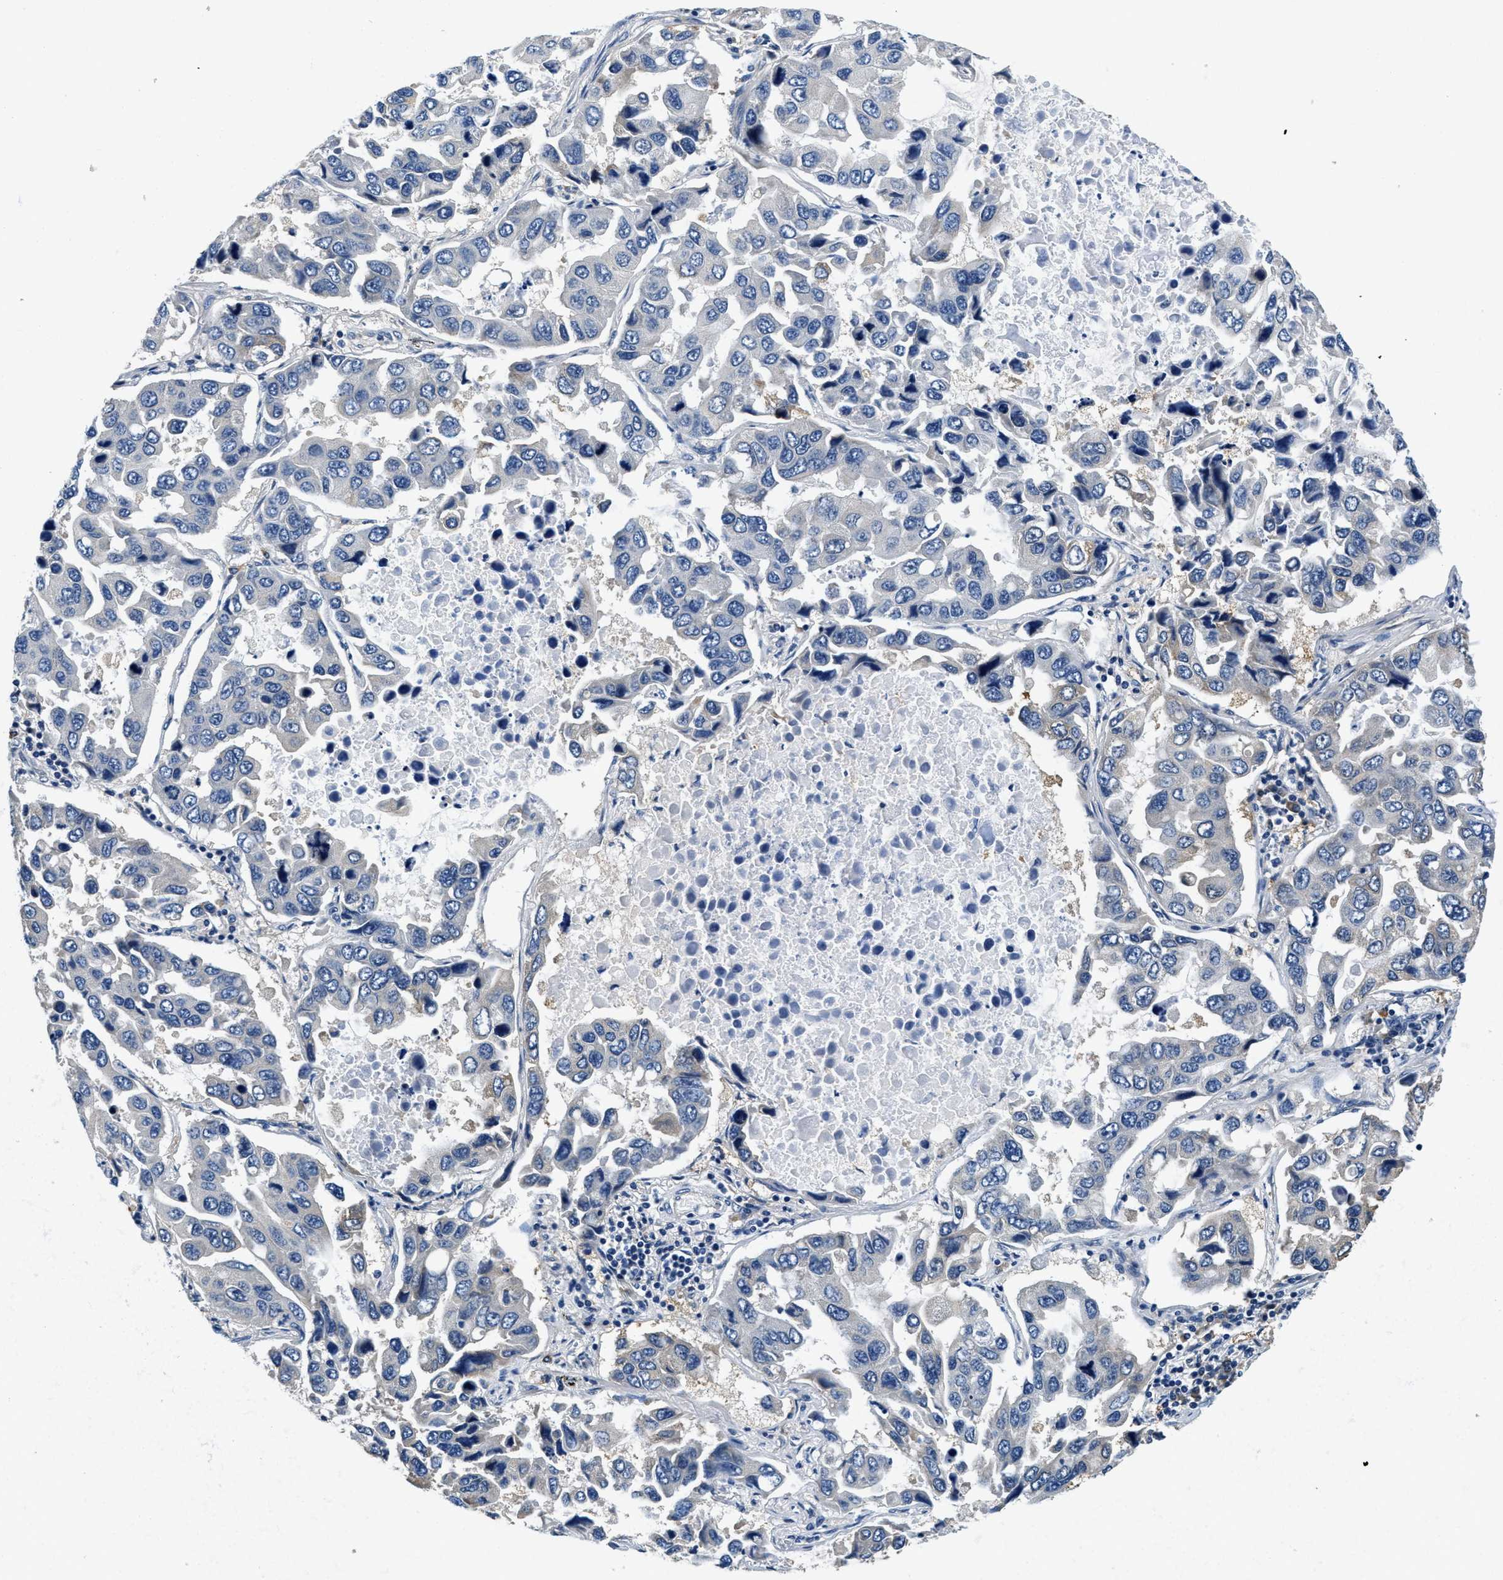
{"staining": {"intensity": "negative", "quantity": "none", "location": "none"}, "tissue": "lung cancer", "cell_type": "Tumor cells", "image_type": "cancer", "snomed": [{"axis": "morphology", "description": "Adenocarcinoma, NOS"}, {"axis": "topography", "description": "Lung"}], "caption": "Histopathology image shows no protein positivity in tumor cells of lung cancer tissue.", "gene": "ALDH3A2", "patient": {"sex": "male", "age": 64}}